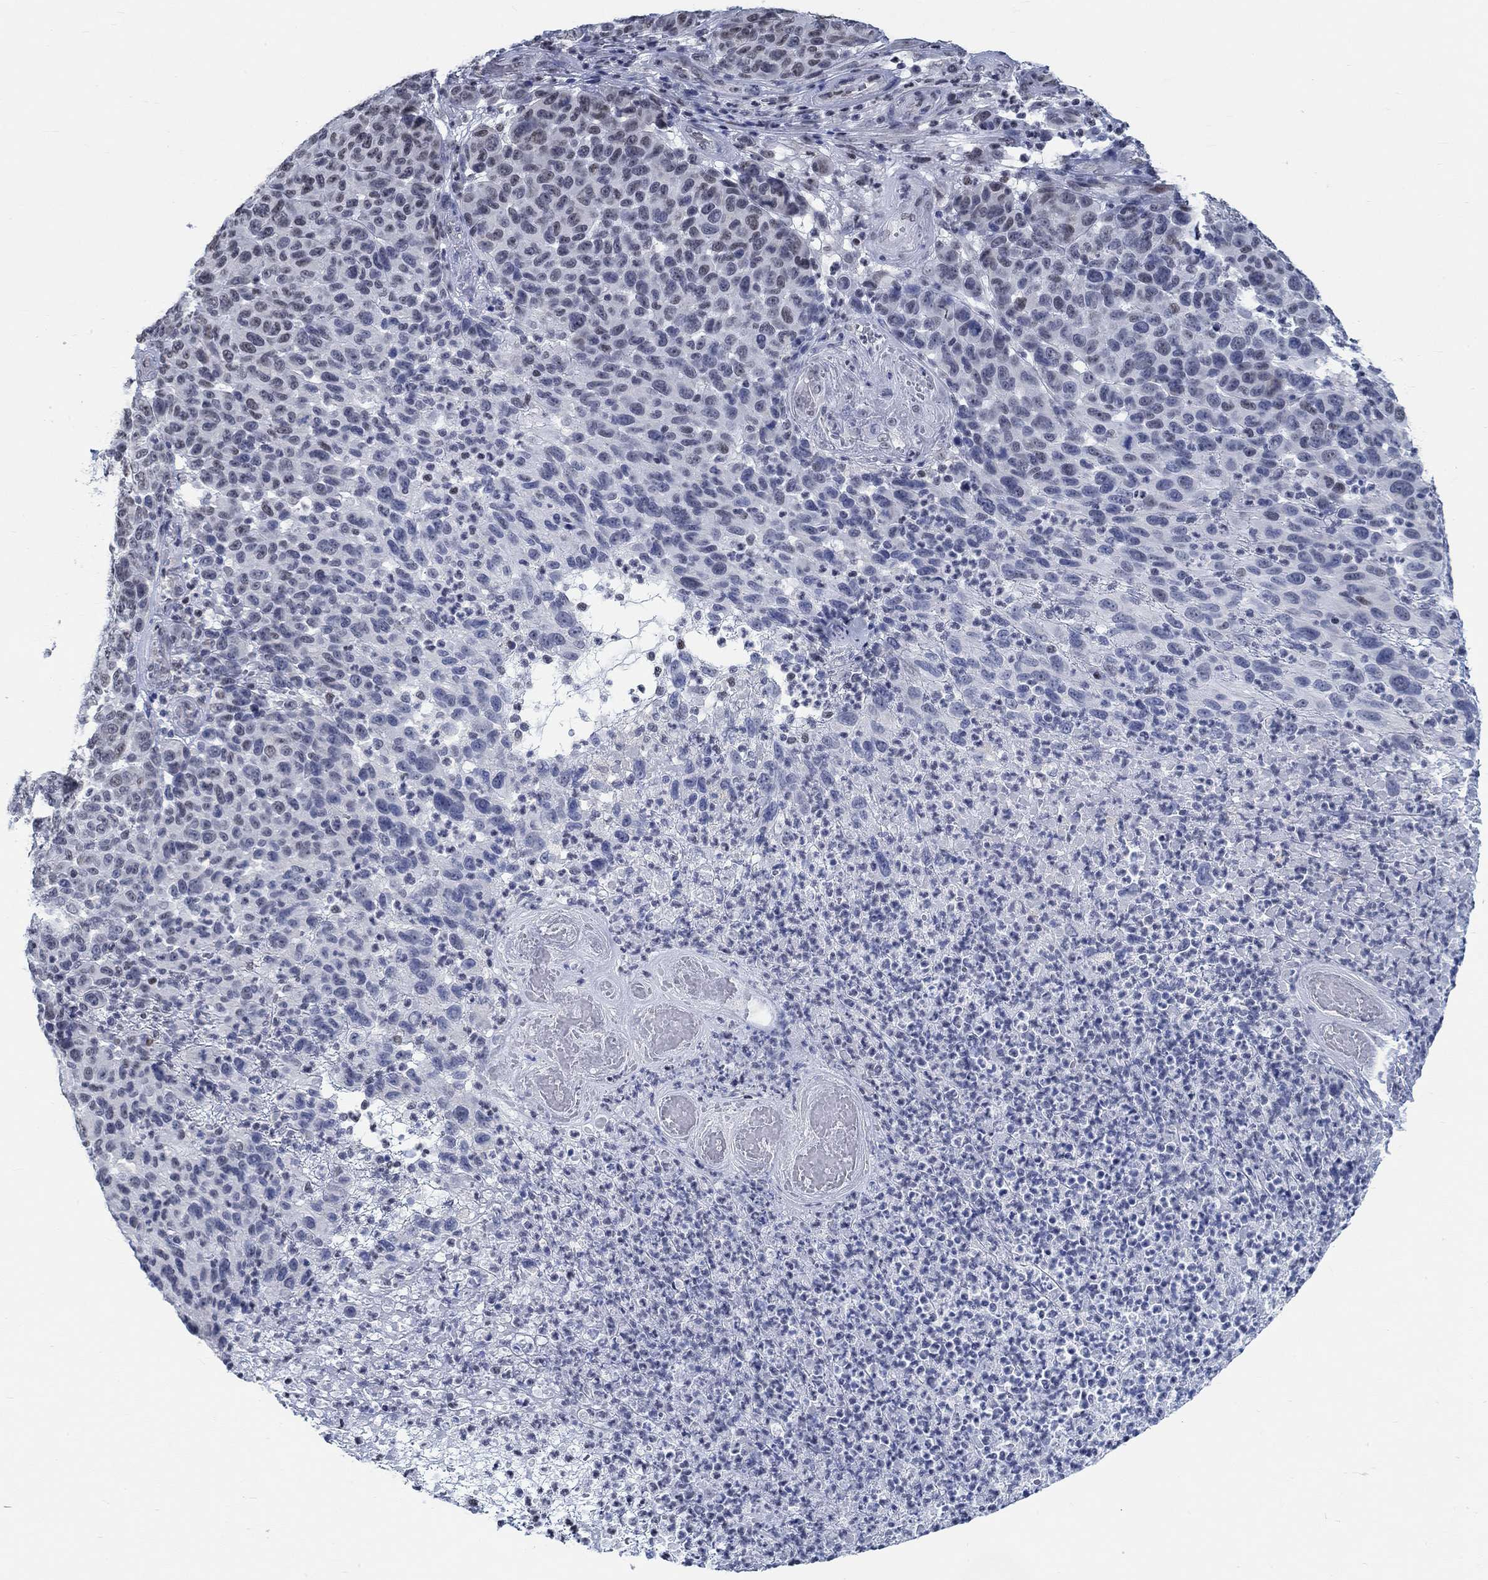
{"staining": {"intensity": "negative", "quantity": "none", "location": "none"}, "tissue": "melanoma", "cell_type": "Tumor cells", "image_type": "cancer", "snomed": [{"axis": "morphology", "description": "Malignant melanoma, NOS"}, {"axis": "topography", "description": "Skin"}], "caption": "Human melanoma stained for a protein using IHC displays no expression in tumor cells.", "gene": "KCNH8", "patient": {"sex": "male", "age": 59}}